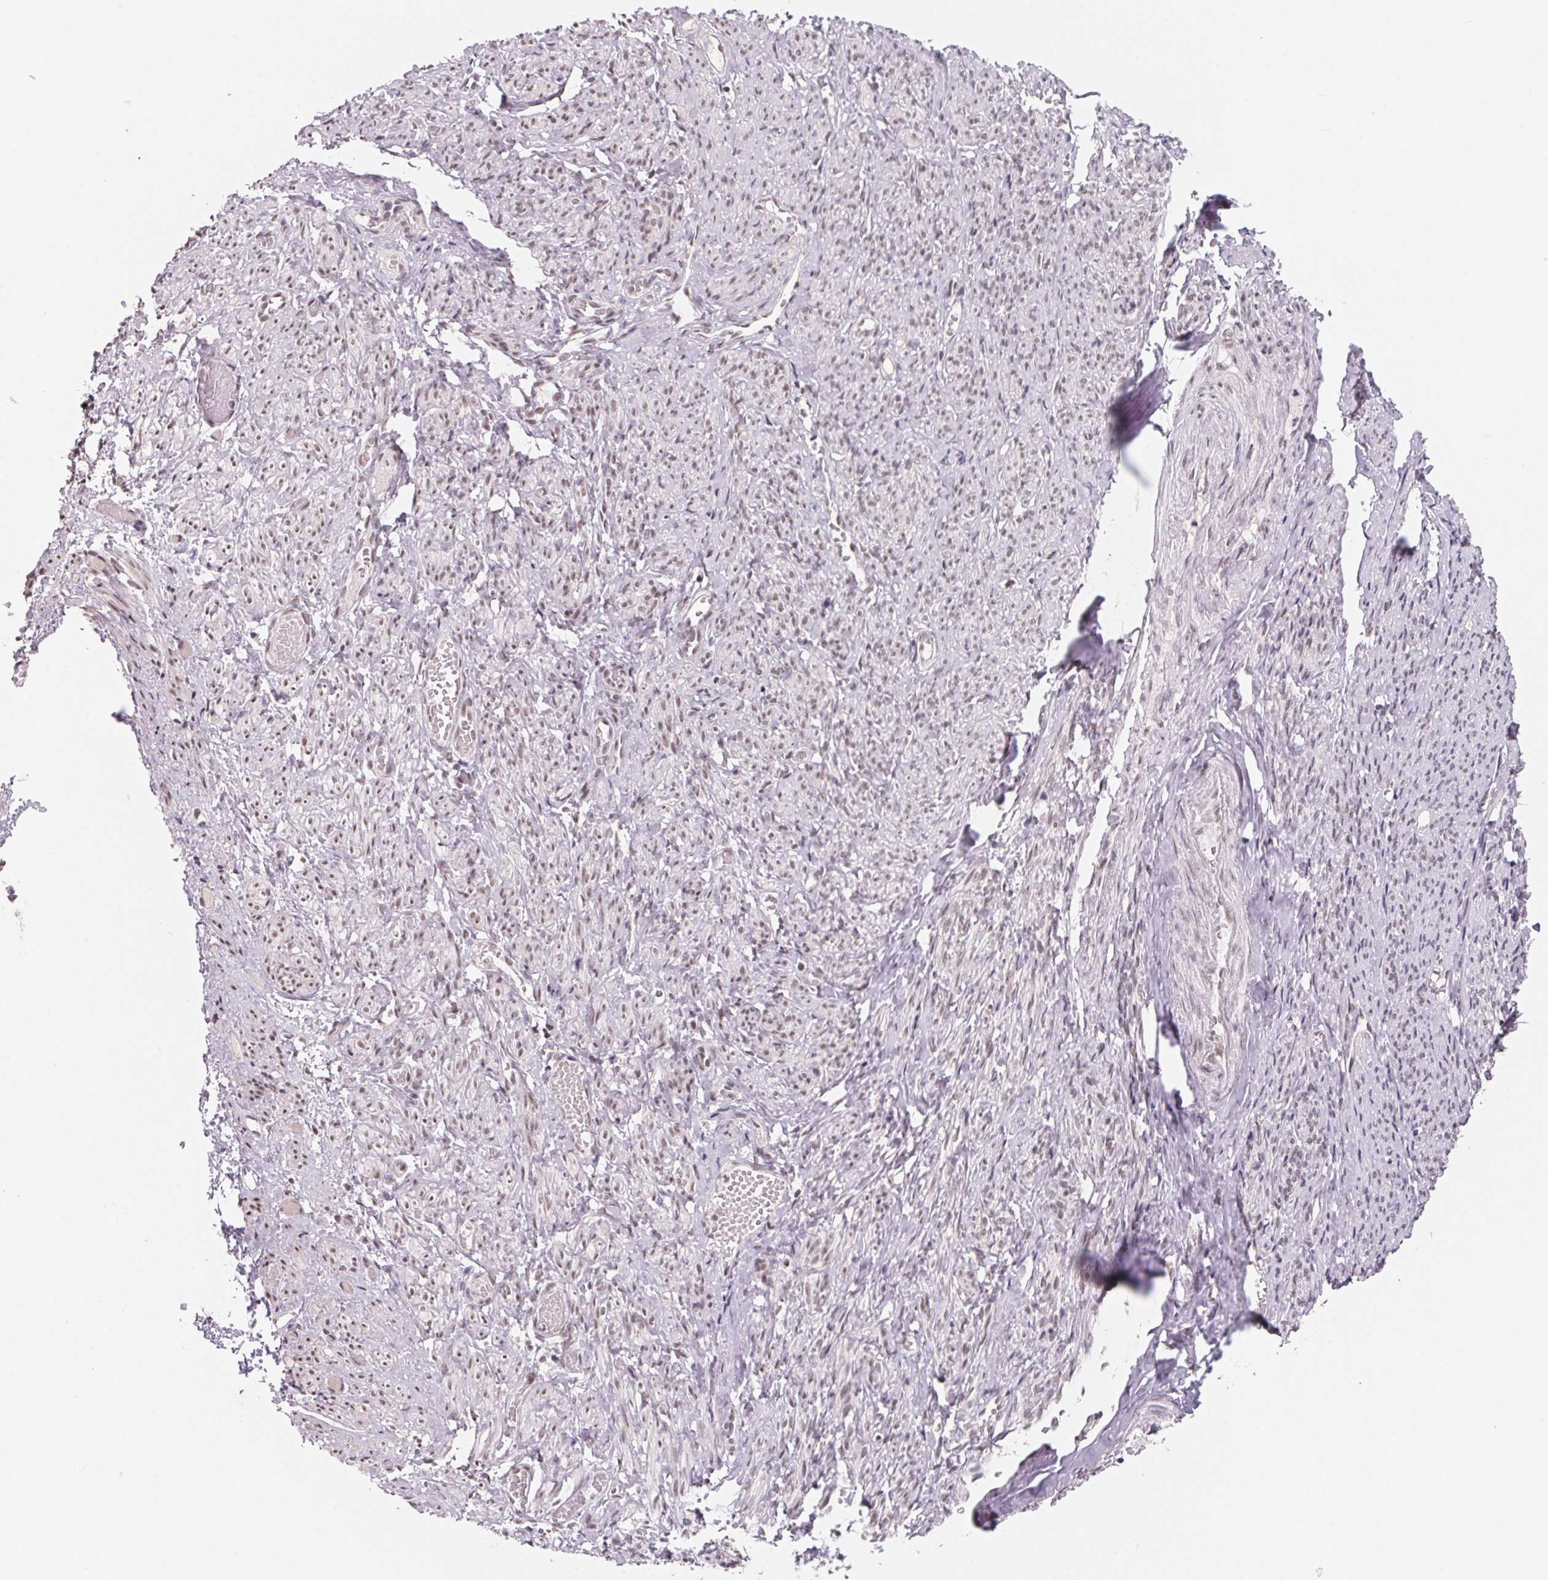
{"staining": {"intensity": "weak", "quantity": "25%-75%", "location": "nuclear"}, "tissue": "smooth muscle", "cell_type": "Smooth muscle cells", "image_type": "normal", "snomed": [{"axis": "morphology", "description": "Normal tissue, NOS"}, {"axis": "topography", "description": "Smooth muscle"}], "caption": "DAB immunohistochemical staining of unremarkable smooth muscle reveals weak nuclear protein positivity in approximately 25%-75% of smooth muscle cells.", "gene": "TCERG1", "patient": {"sex": "female", "age": 65}}